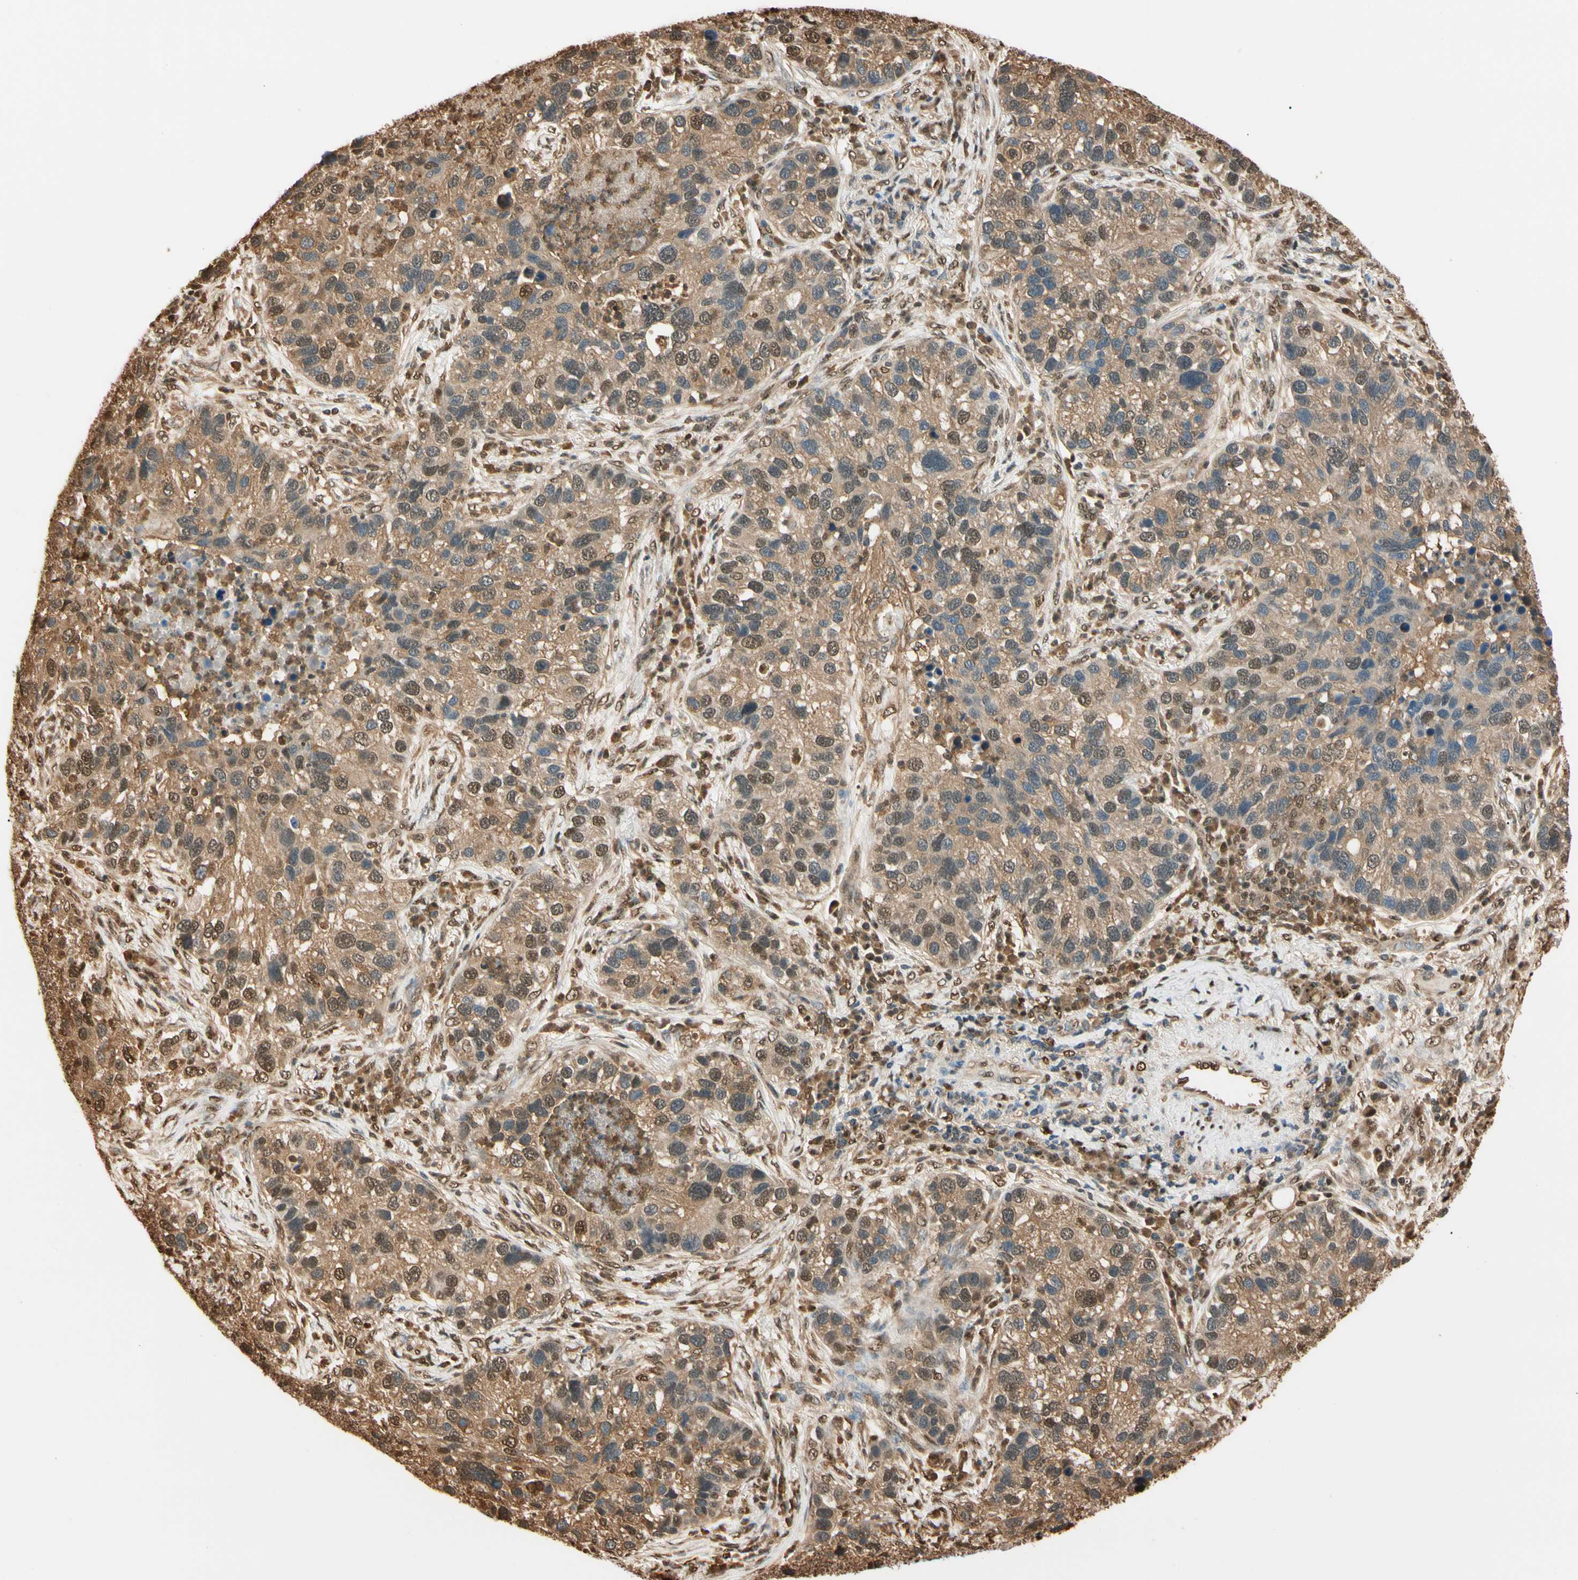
{"staining": {"intensity": "moderate", "quantity": ">75%", "location": "cytoplasmic/membranous,nuclear"}, "tissue": "lung cancer", "cell_type": "Tumor cells", "image_type": "cancer", "snomed": [{"axis": "morphology", "description": "Normal tissue, NOS"}, {"axis": "morphology", "description": "Adenocarcinoma, NOS"}, {"axis": "topography", "description": "Bronchus"}, {"axis": "topography", "description": "Lung"}], "caption": "Immunohistochemistry (DAB (3,3'-diaminobenzidine)) staining of human lung cancer (adenocarcinoma) exhibits moderate cytoplasmic/membranous and nuclear protein positivity in approximately >75% of tumor cells.", "gene": "PNCK", "patient": {"sex": "male", "age": 54}}